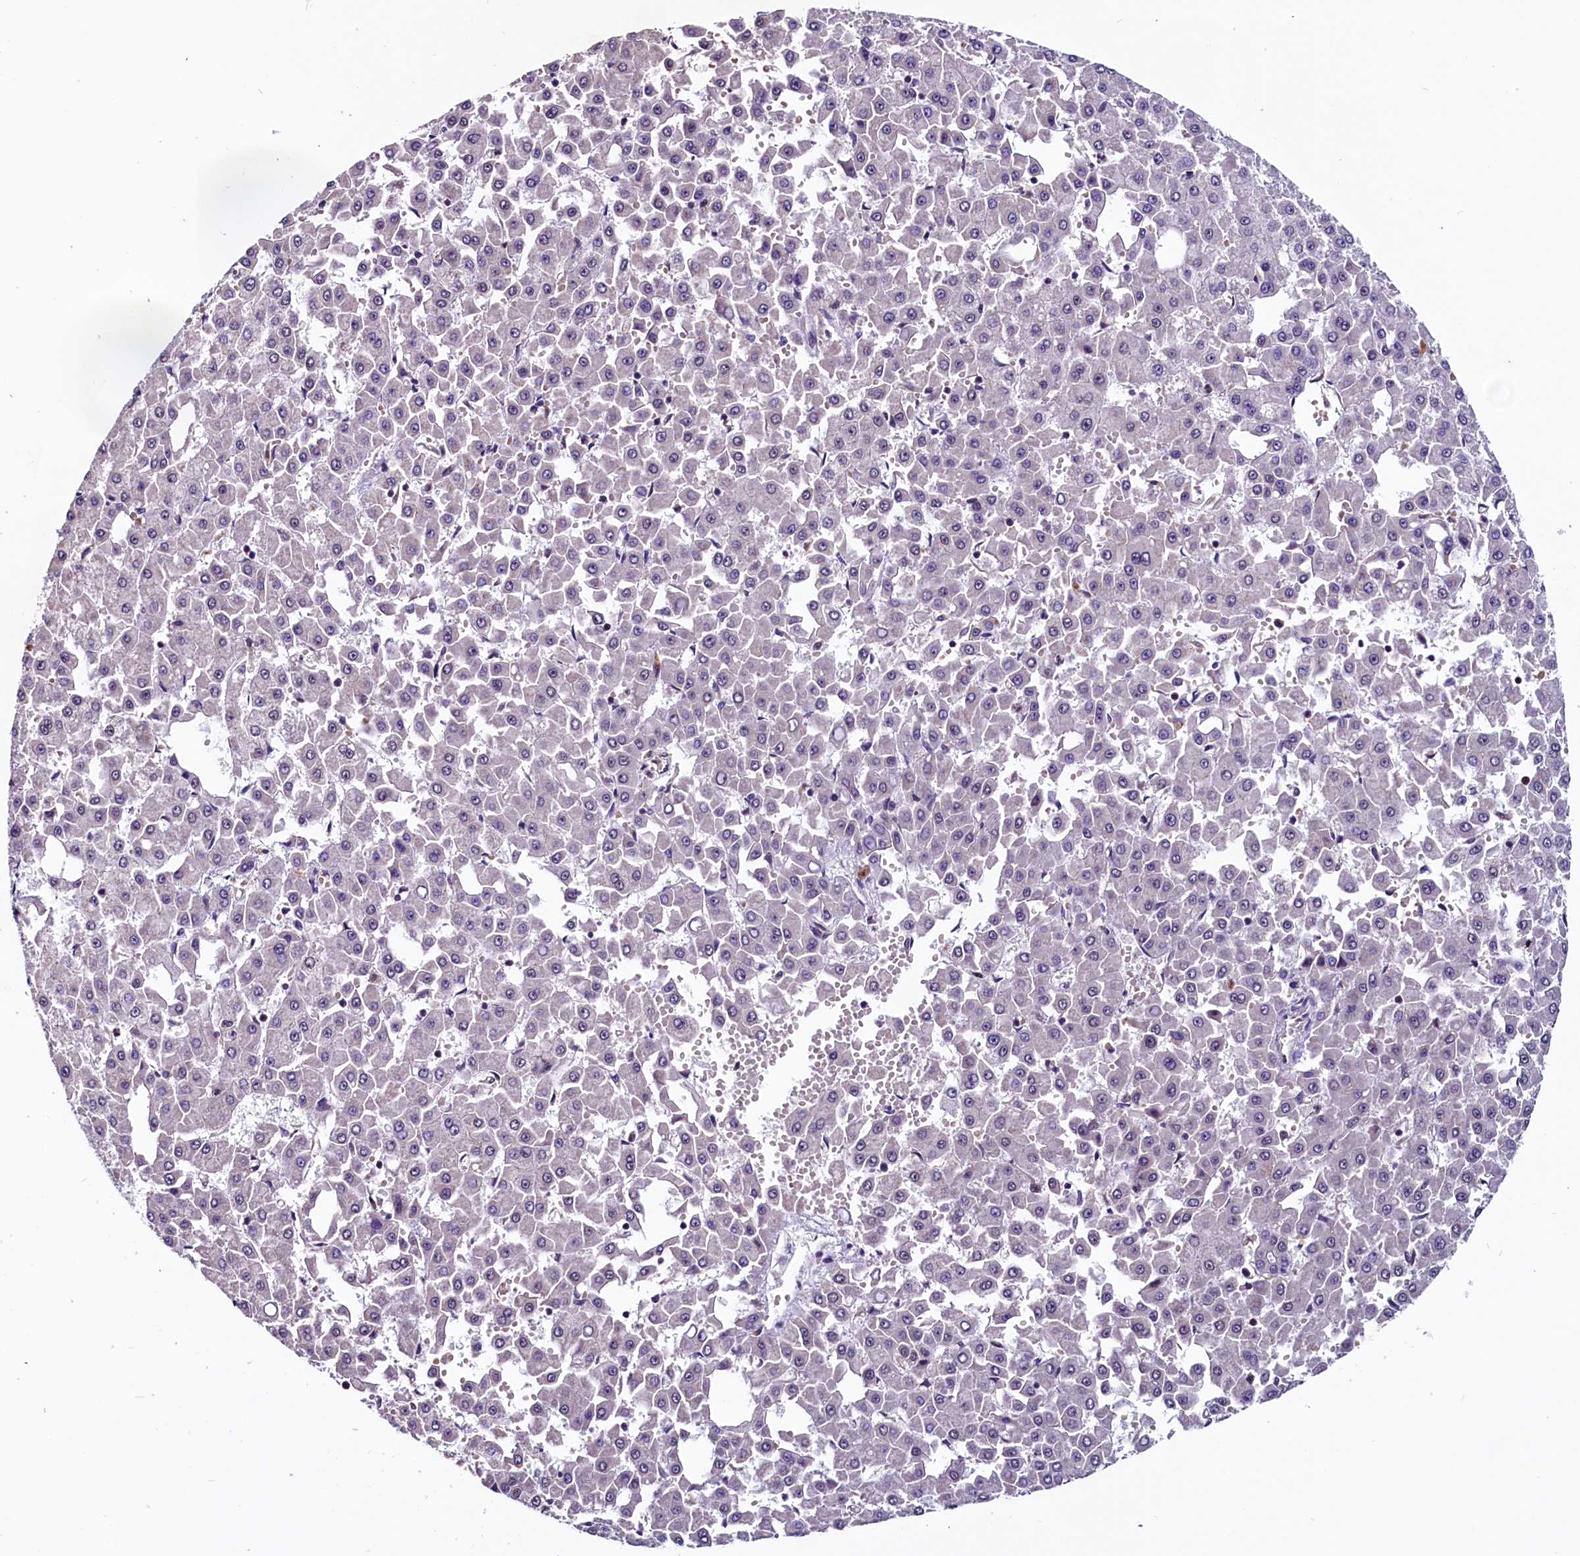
{"staining": {"intensity": "weak", "quantity": "25%-75%", "location": "nuclear"}, "tissue": "liver cancer", "cell_type": "Tumor cells", "image_type": "cancer", "snomed": [{"axis": "morphology", "description": "Carcinoma, Hepatocellular, NOS"}, {"axis": "topography", "description": "Liver"}], "caption": "Tumor cells reveal weak nuclear positivity in approximately 25%-75% of cells in liver cancer (hepatocellular carcinoma).", "gene": "RNMT", "patient": {"sex": "male", "age": 47}}